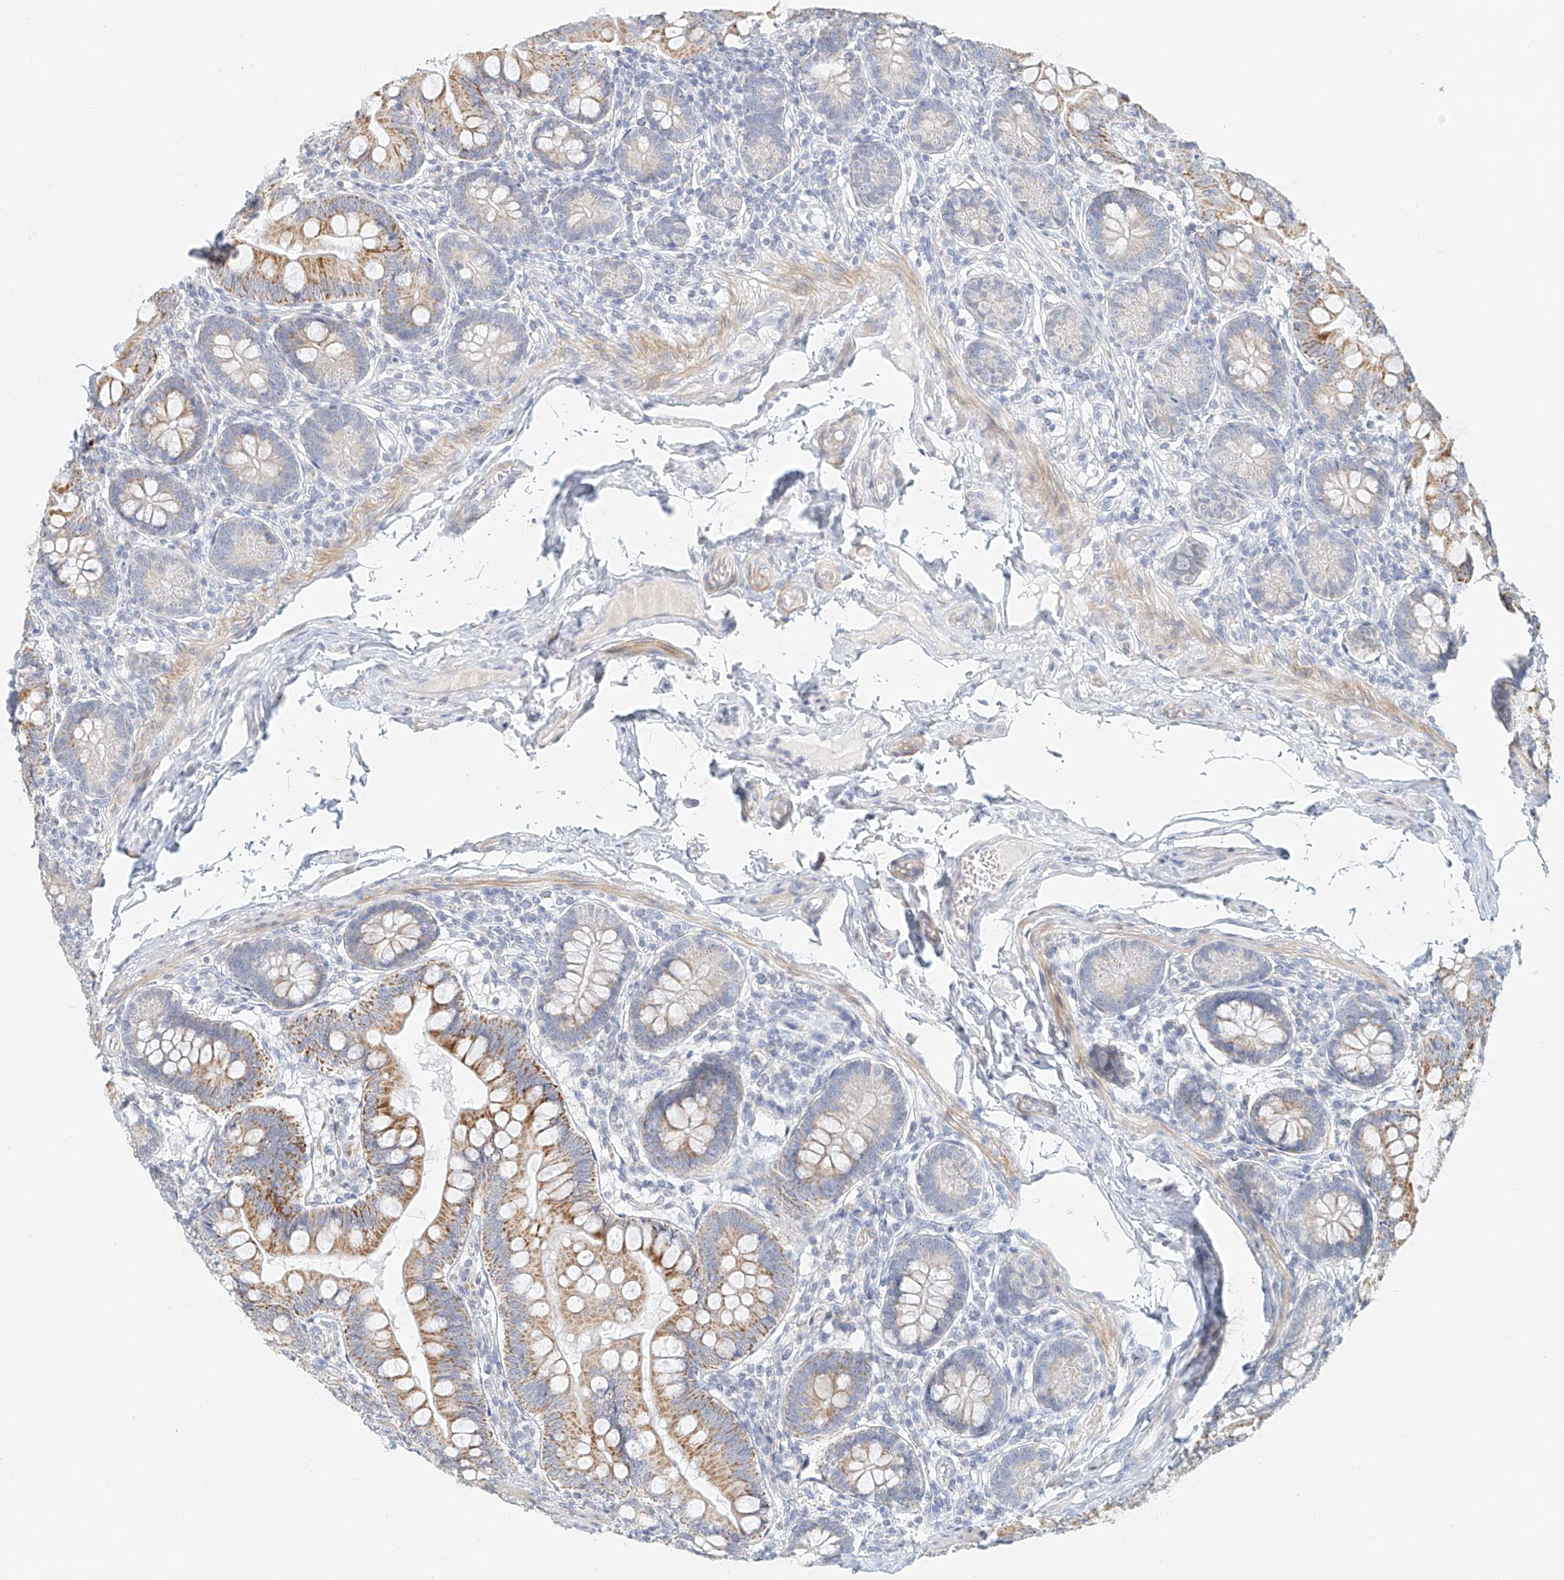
{"staining": {"intensity": "strong", "quantity": "25%-75%", "location": "cytoplasmic/membranous"}, "tissue": "small intestine", "cell_type": "Glandular cells", "image_type": "normal", "snomed": [{"axis": "morphology", "description": "Normal tissue, NOS"}, {"axis": "topography", "description": "Small intestine"}], "caption": "IHC micrograph of benign human small intestine stained for a protein (brown), which shows high levels of strong cytoplasmic/membranous expression in about 25%-75% of glandular cells.", "gene": "CXorf58", "patient": {"sex": "male", "age": 7}}